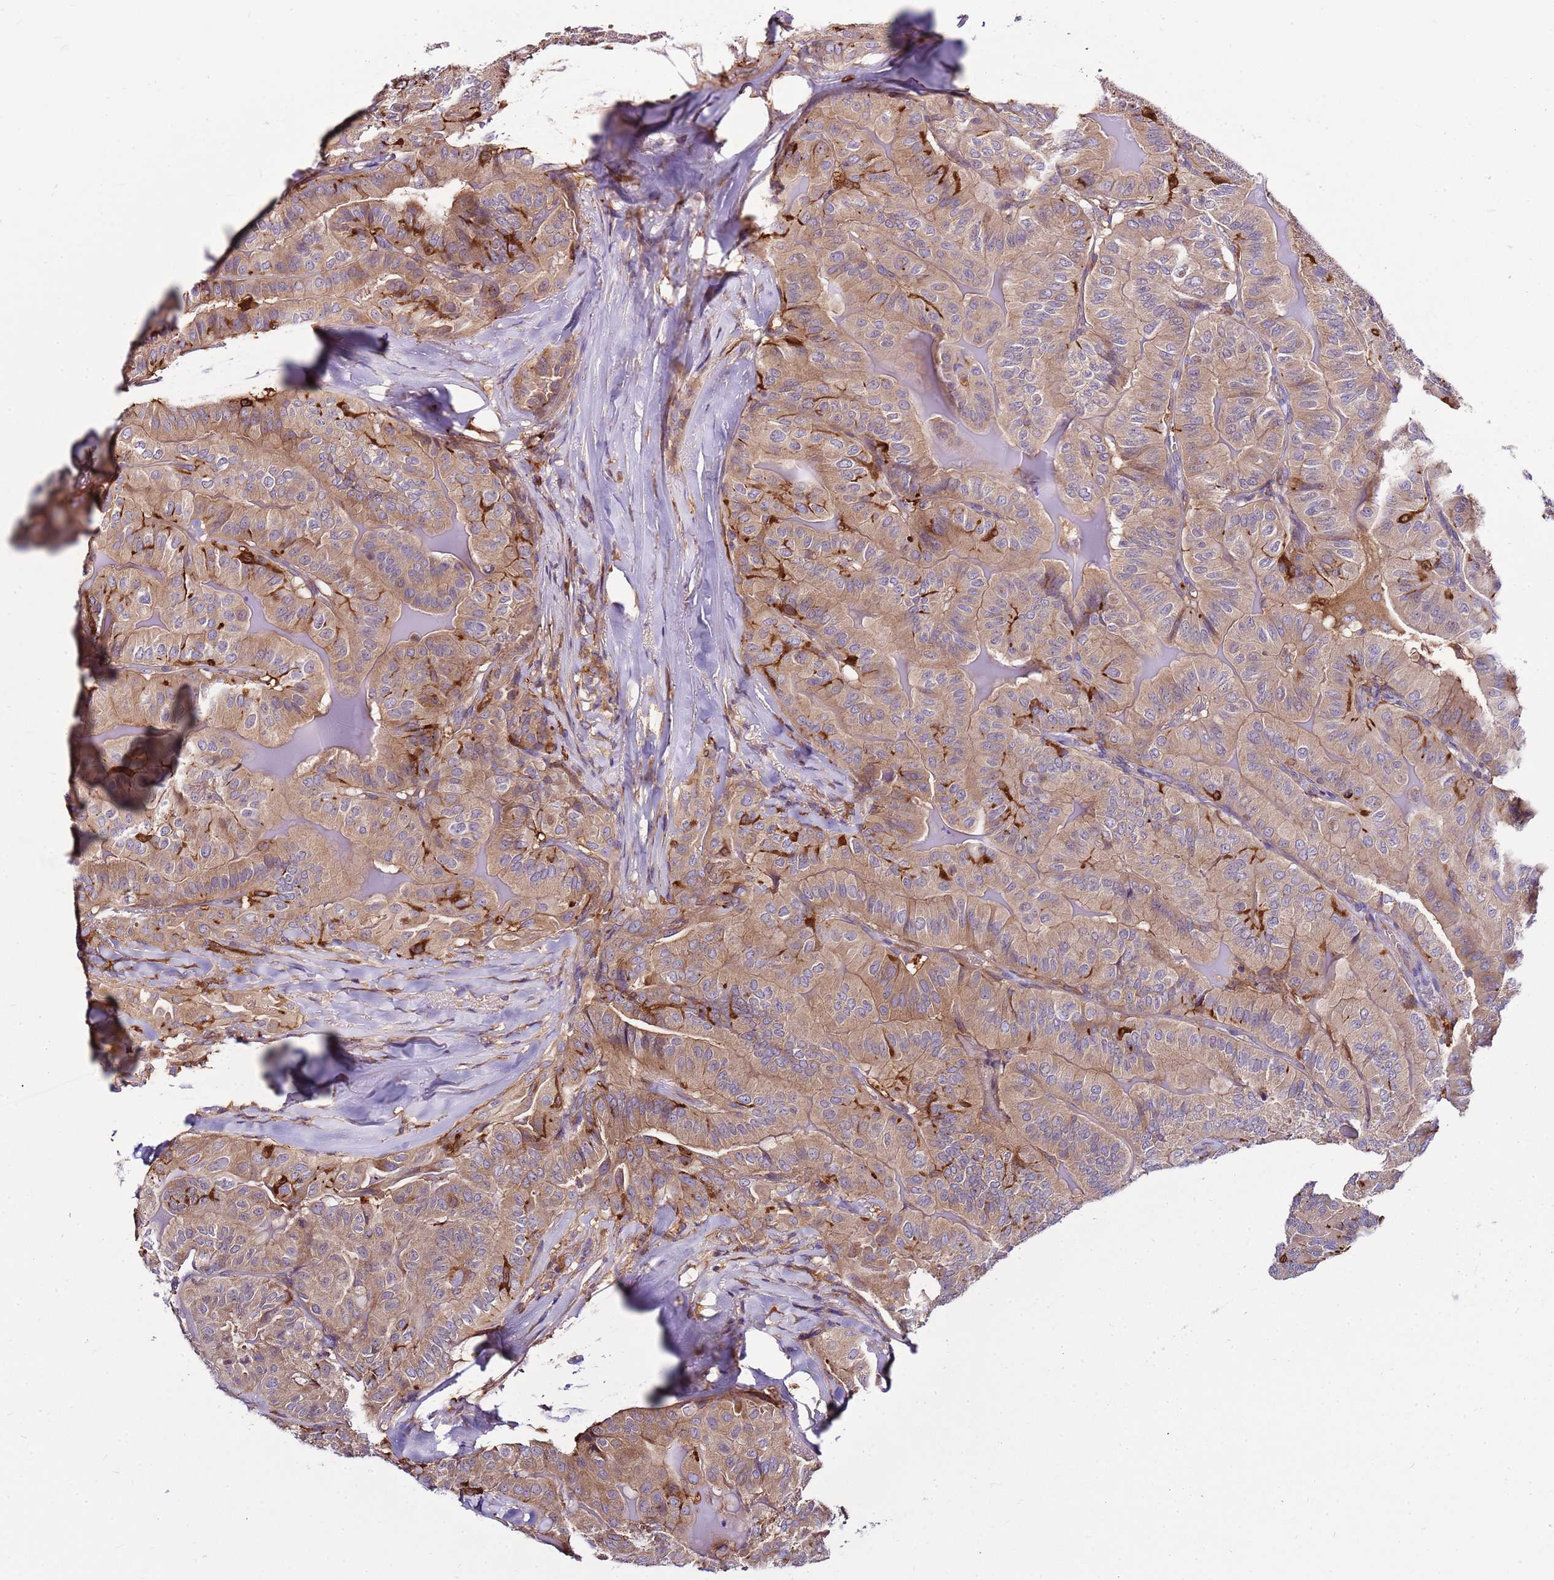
{"staining": {"intensity": "weak", "quantity": "25%-75%", "location": "cytoplasmic/membranous"}, "tissue": "thyroid cancer", "cell_type": "Tumor cells", "image_type": "cancer", "snomed": [{"axis": "morphology", "description": "Papillary adenocarcinoma, NOS"}, {"axis": "topography", "description": "Thyroid gland"}], "caption": "Immunohistochemistry (DAB (3,3'-diaminobenzidine)) staining of thyroid papillary adenocarcinoma displays weak cytoplasmic/membranous protein expression in about 25%-75% of tumor cells.", "gene": "ATXN2L", "patient": {"sex": "female", "age": 68}}